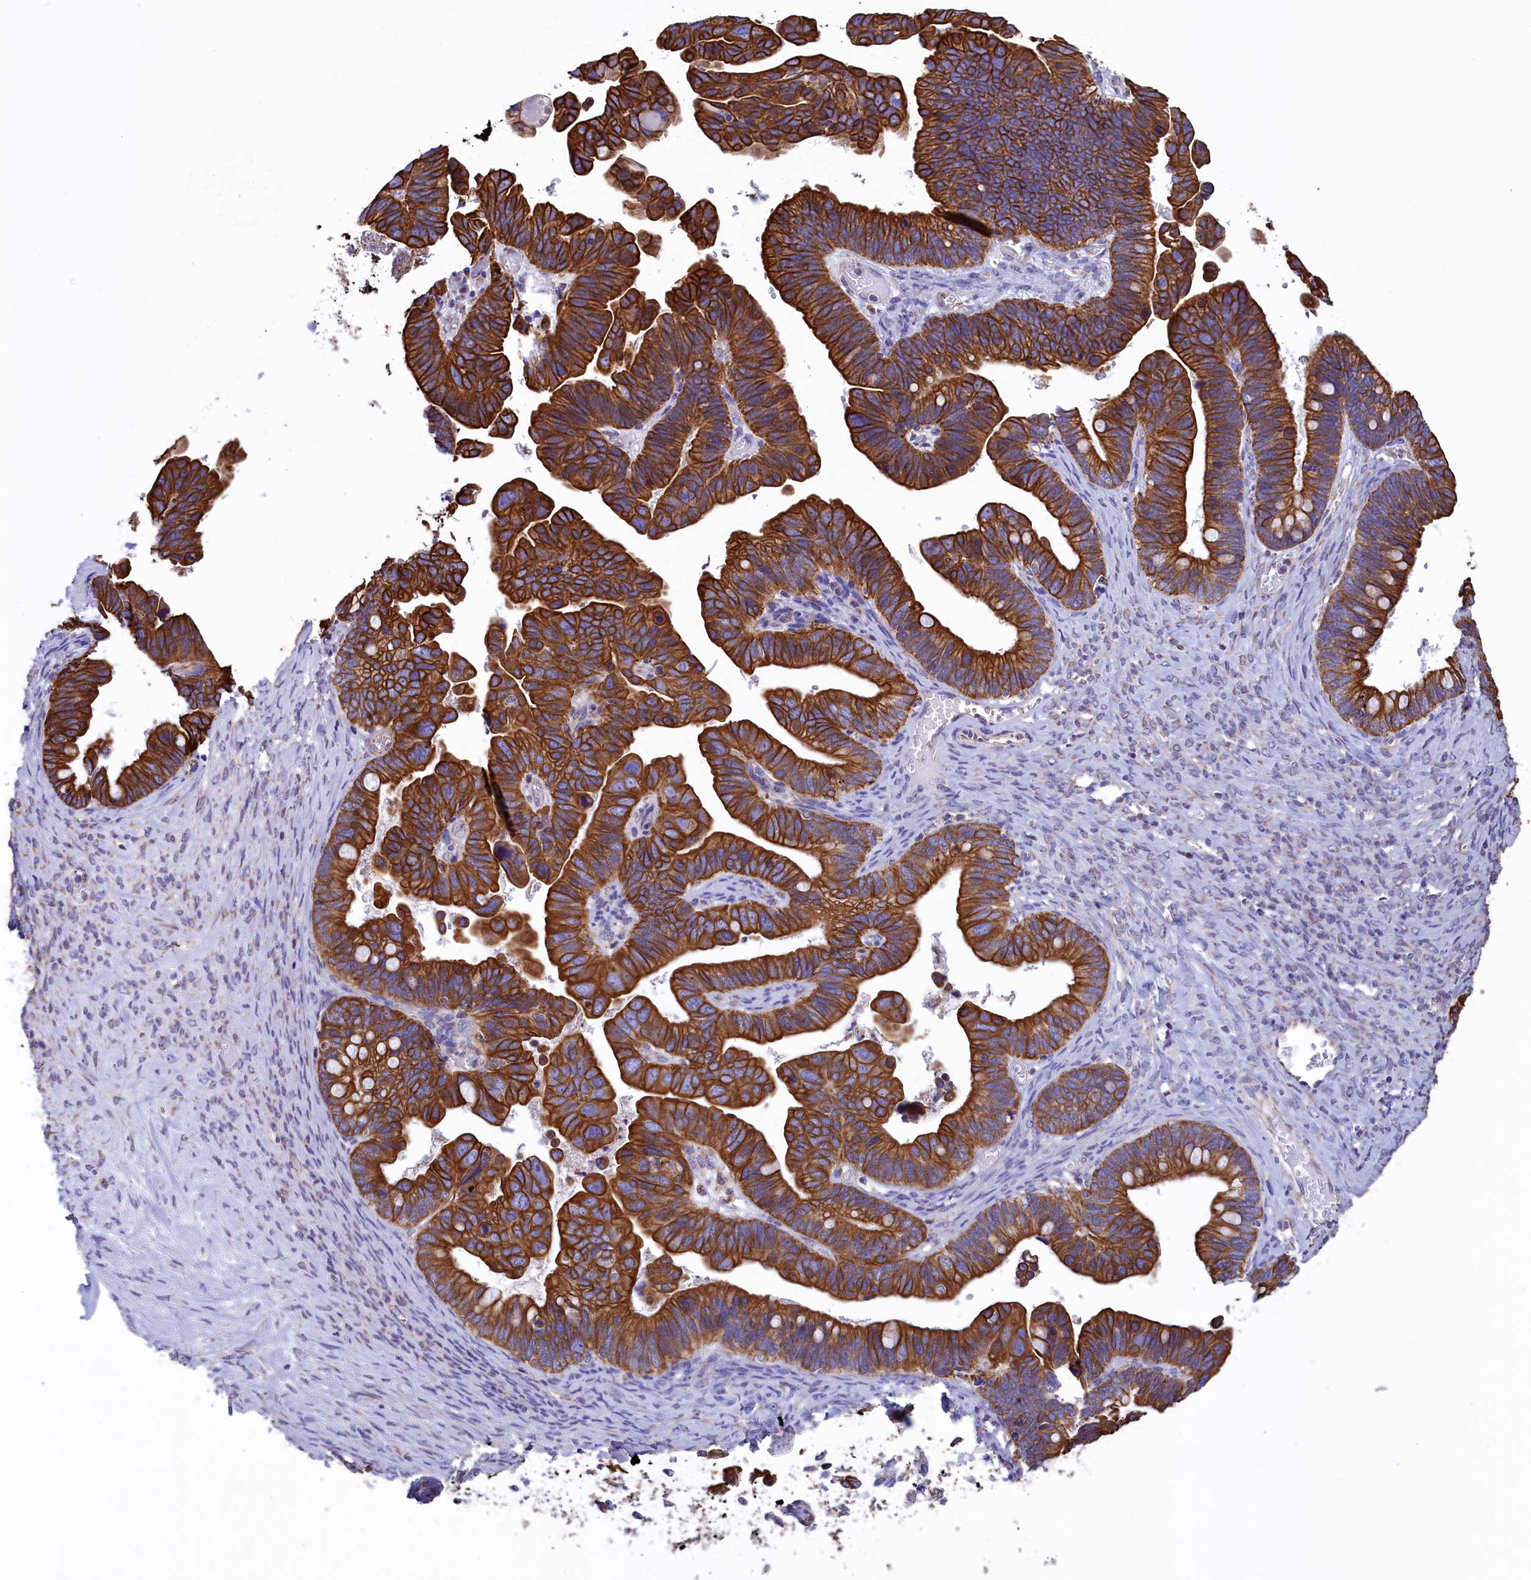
{"staining": {"intensity": "strong", "quantity": ">75%", "location": "cytoplasmic/membranous"}, "tissue": "ovarian cancer", "cell_type": "Tumor cells", "image_type": "cancer", "snomed": [{"axis": "morphology", "description": "Cystadenocarcinoma, serous, NOS"}, {"axis": "topography", "description": "Ovary"}], "caption": "Immunohistochemistry (DAB) staining of ovarian cancer (serous cystadenocarcinoma) exhibits strong cytoplasmic/membranous protein positivity in approximately >75% of tumor cells. (Stains: DAB in brown, nuclei in blue, Microscopy: brightfield microscopy at high magnification).", "gene": "GATB", "patient": {"sex": "female", "age": 56}}